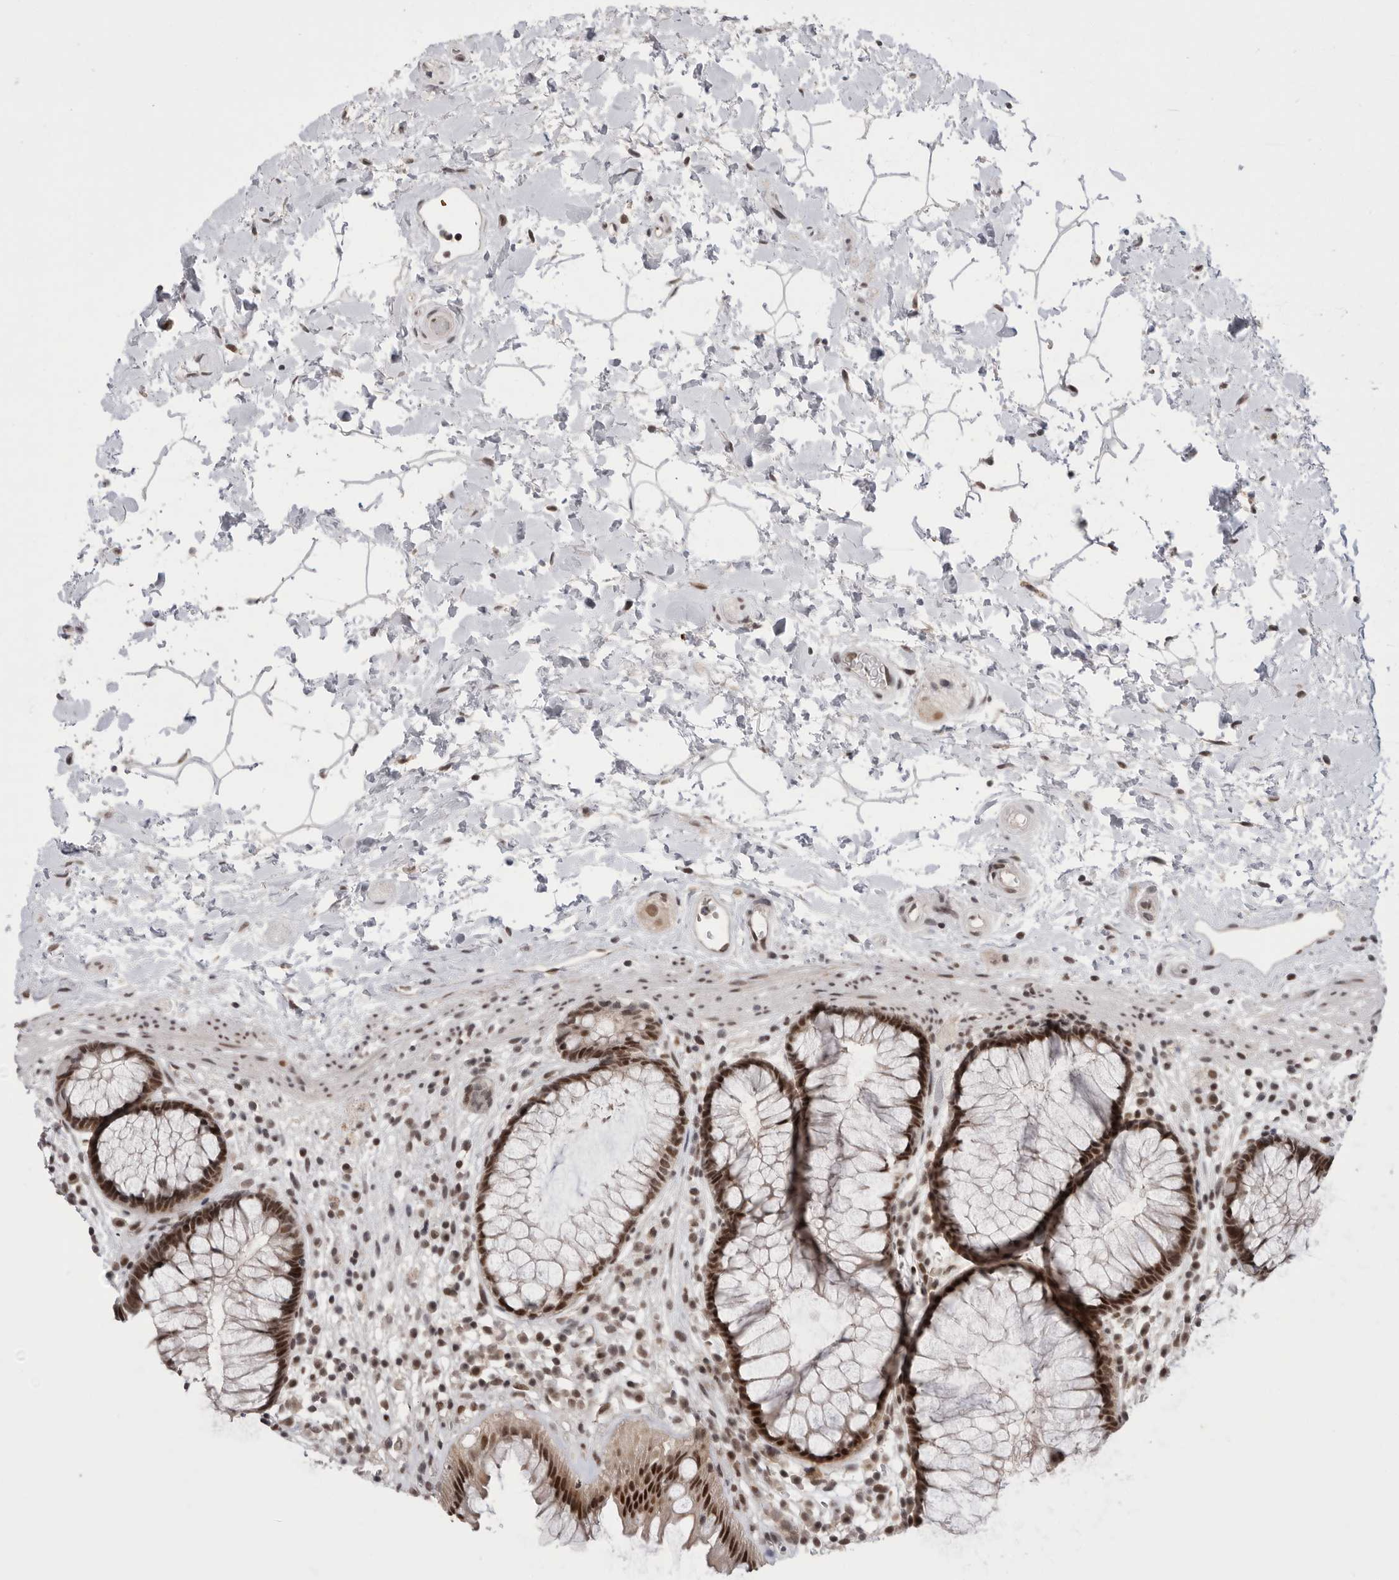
{"staining": {"intensity": "strong", "quantity": ">75%", "location": "nuclear"}, "tissue": "rectum", "cell_type": "Glandular cells", "image_type": "normal", "snomed": [{"axis": "morphology", "description": "Normal tissue, NOS"}, {"axis": "topography", "description": "Rectum"}], "caption": "Immunohistochemistry photomicrograph of unremarkable human rectum stained for a protein (brown), which exhibits high levels of strong nuclear positivity in approximately >75% of glandular cells.", "gene": "POU5F1", "patient": {"sex": "male", "age": 51}}